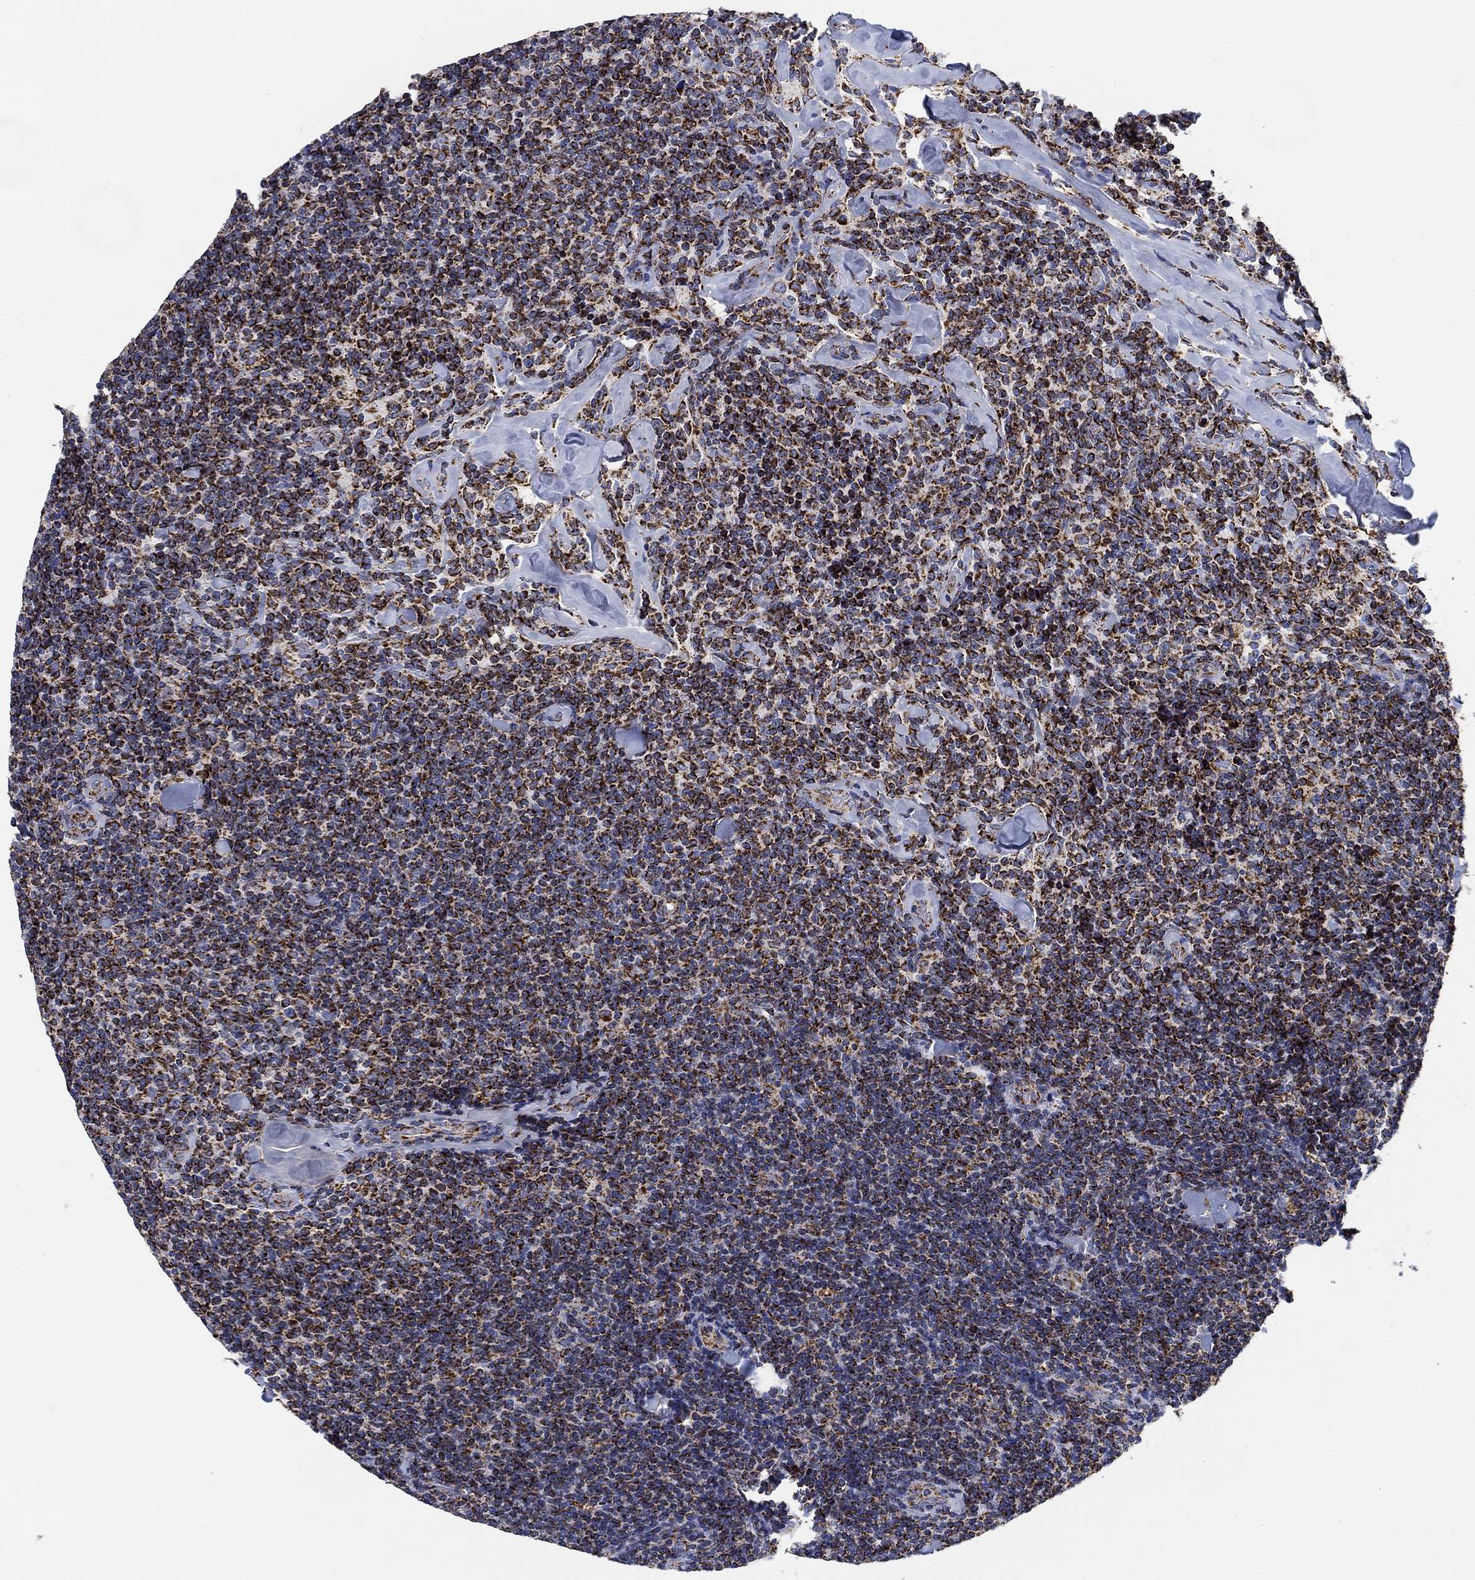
{"staining": {"intensity": "moderate", "quantity": "25%-75%", "location": "cytoplasmic/membranous"}, "tissue": "lymphoma", "cell_type": "Tumor cells", "image_type": "cancer", "snomed": [{"axis": "morphology", "description": "Malignant lymphoma, non-Hodgkin's type, Low grade"}, {"axis": "topography", "description": "Lymph node"}], "caption": "Protein expression analysis of human lymphoma reveals moderate cytoplasmic/membranous expression in approximately 25%-75% of tumor cells. The staining was performed using DAB to visualize the protein expression in brown, while the nuclei were stained in blue with hematoxylin (Magnification: 20x).", "gene": "NDUFS3", "patient": {"sex": "female", "age": 56}}